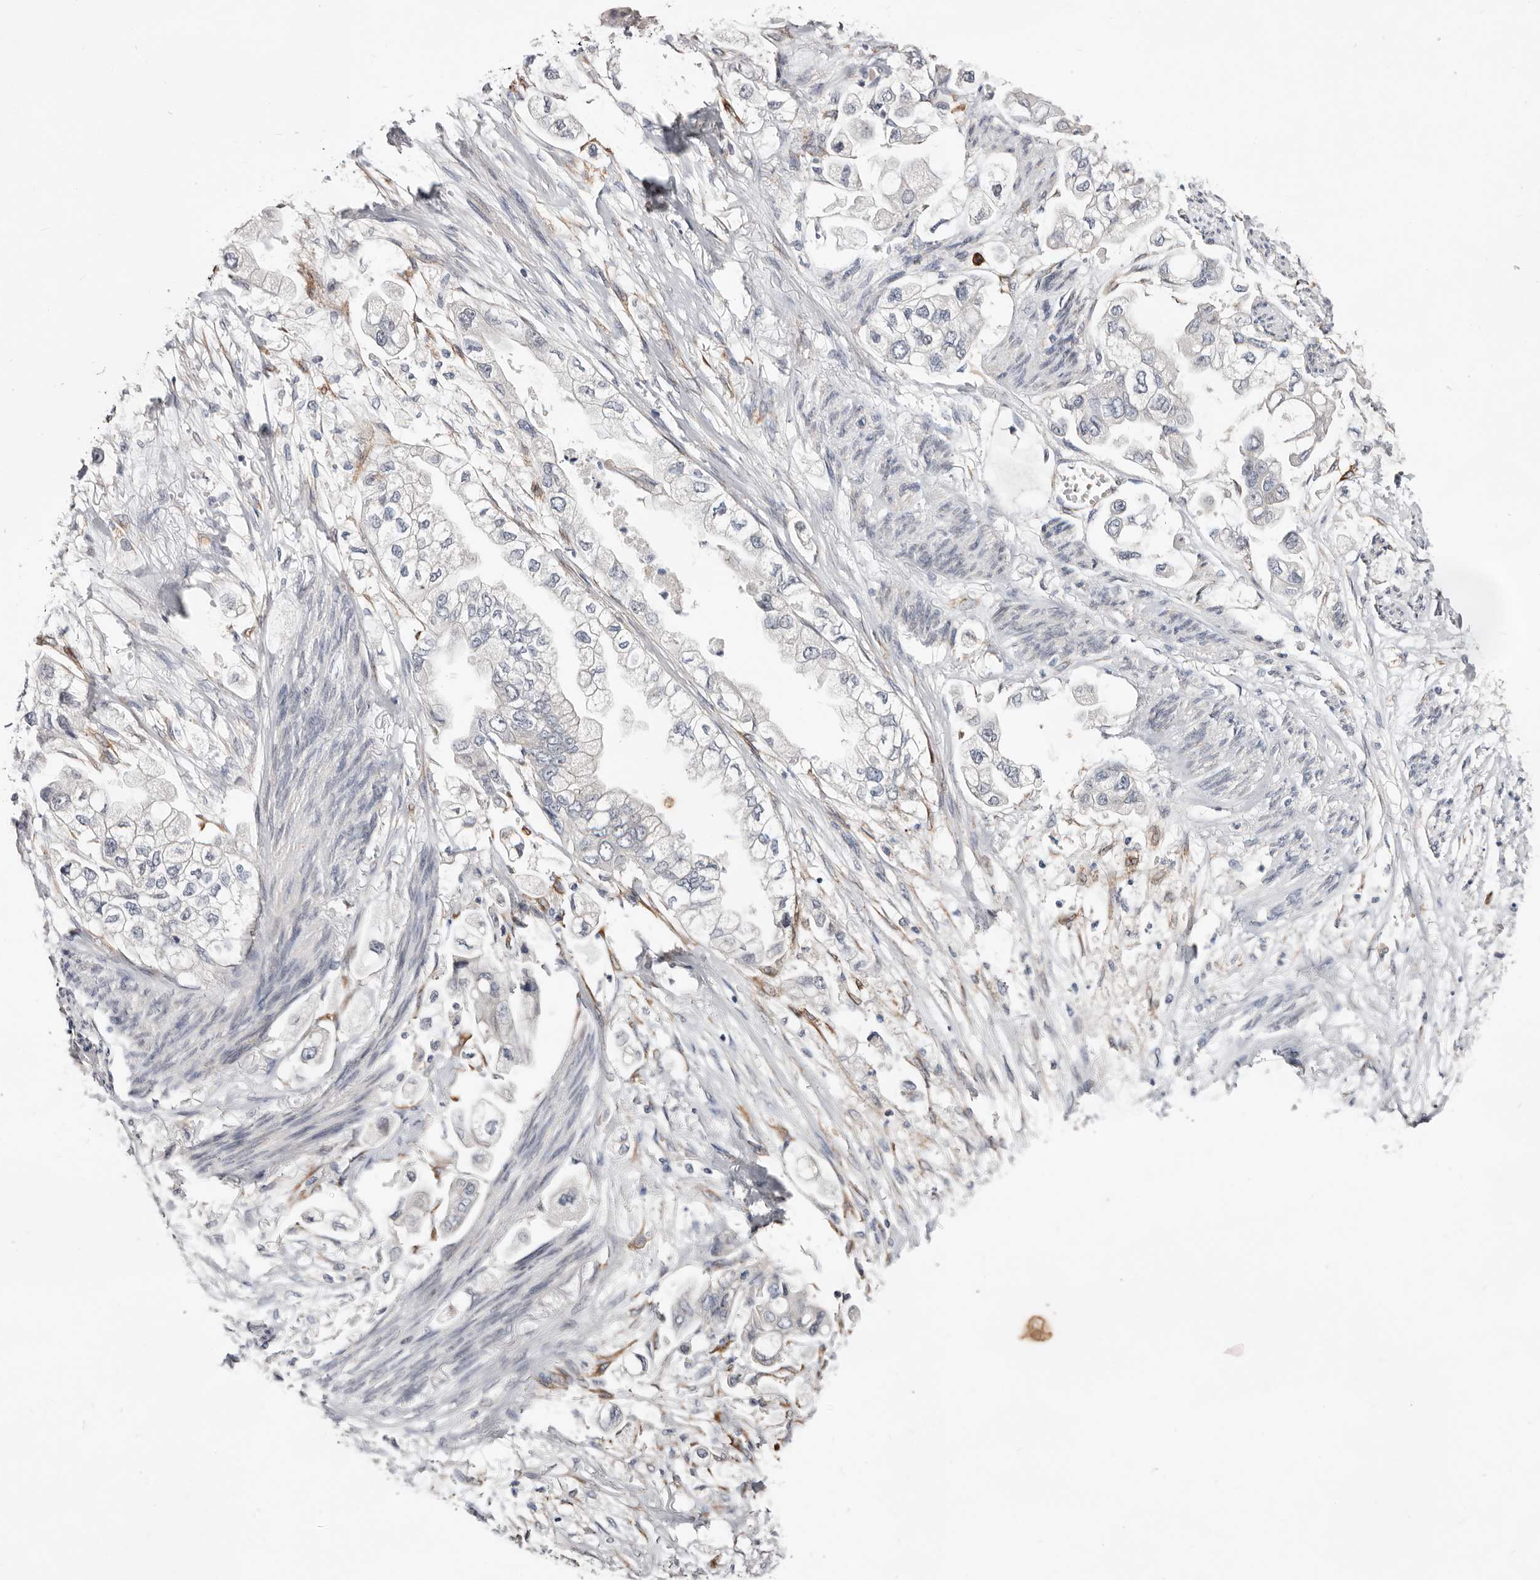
{"staining": {"intensity": "weak", "quantity": "<25%", "location": "cytoplasmic/membranous"}, "tissue": "stomach cancer", "cell_type": "Tumor cells", "image_type": "cancer", "snomed": [{"axis": "morphology", "description": "Adenocarcinoma, NOS"}, {"axis": "topography", "description": "Stomach"}], "caption": "A histopathology image of human stomach adenocarcinoma is negative for staining in tumor cells.", "gene": "USH1C", "patient": {"sex": "male", "age": 62}}